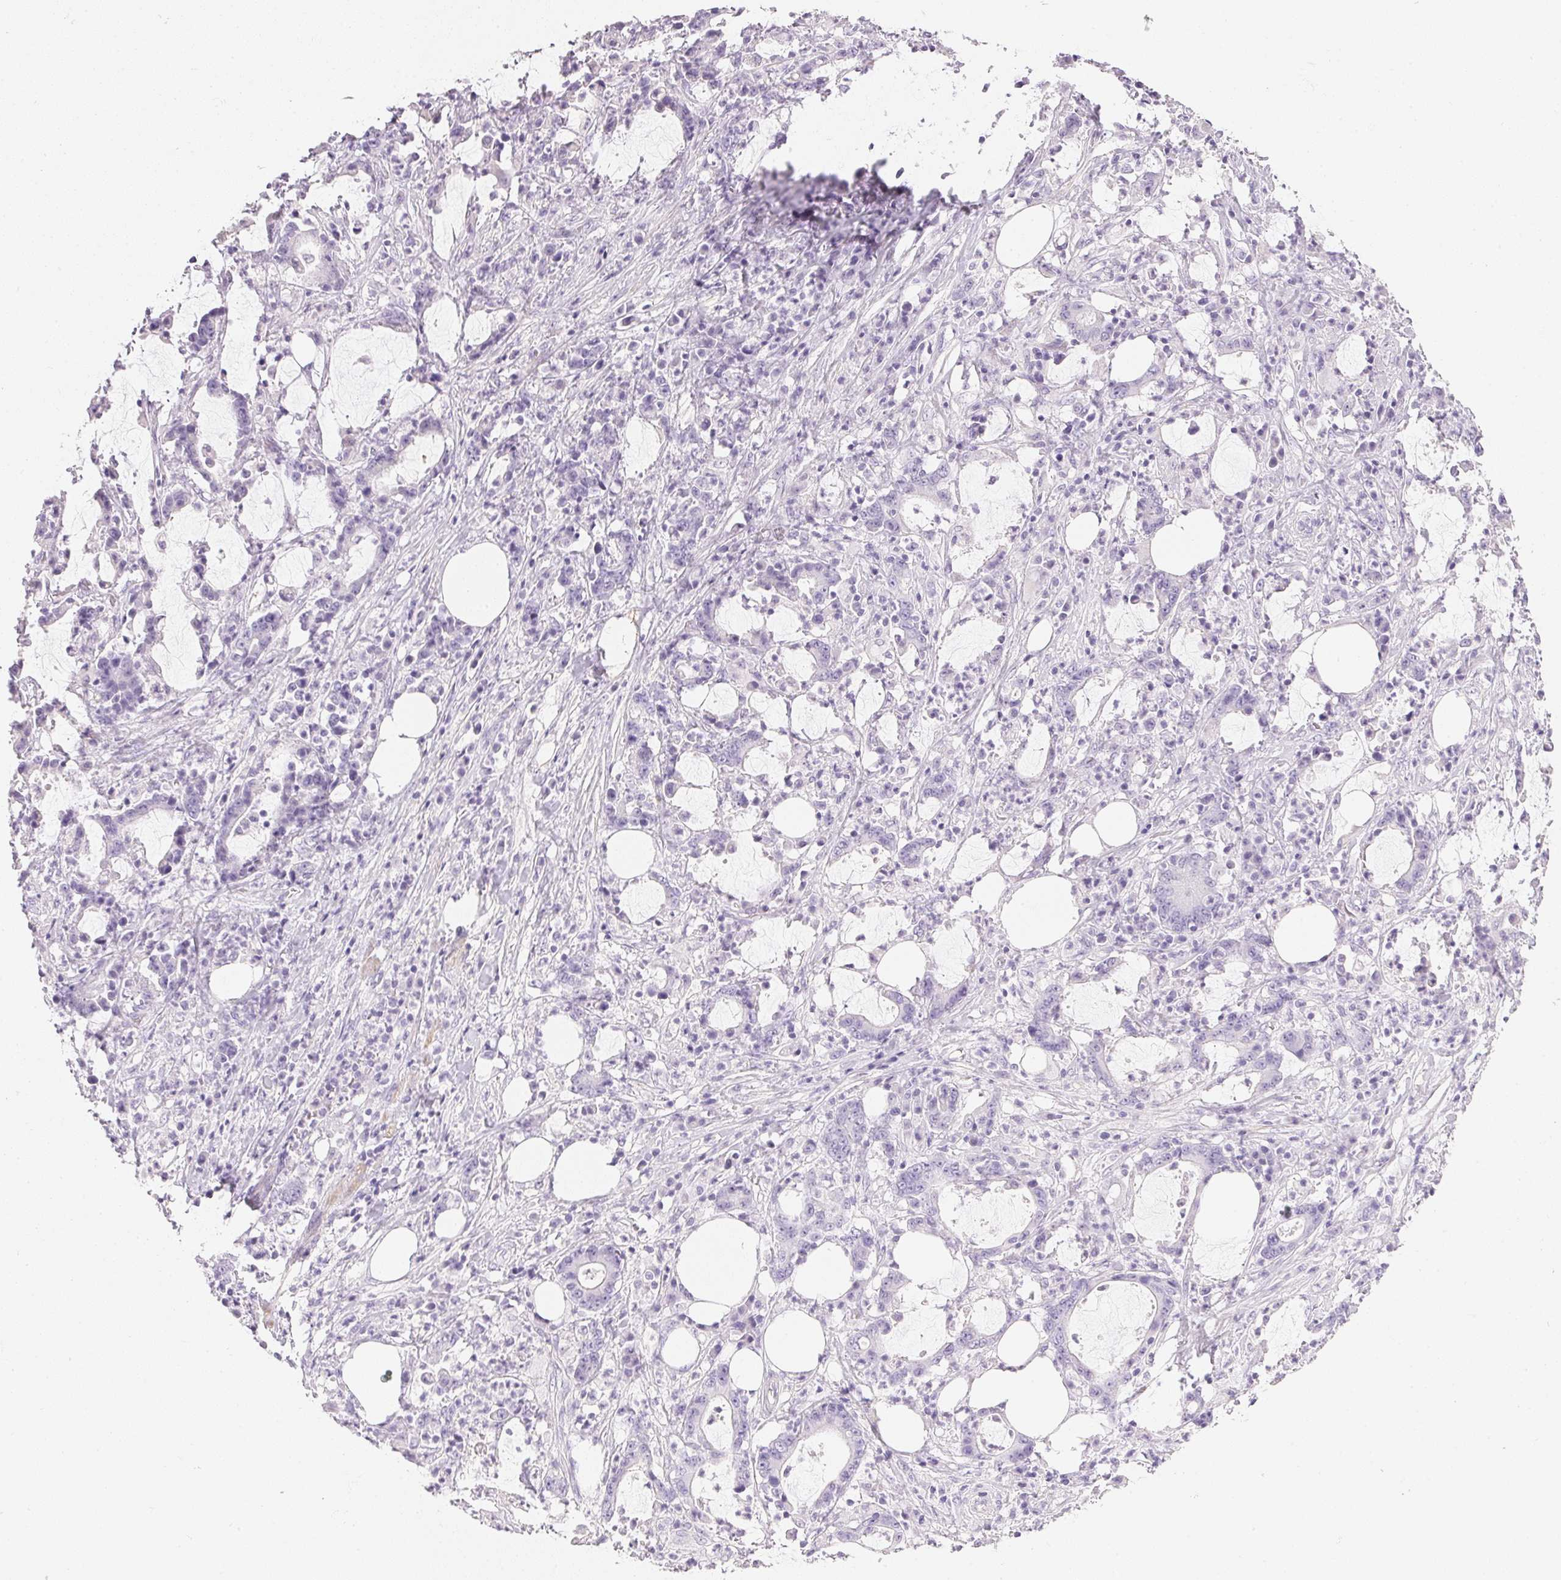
{"staining": {"intensity": "negative", "quantity": "none", "location": "none"}, "tissue": "stomach cancer", "cell_type": "Tumor cells", "image_type": "cancer", "snomed": [{"axis": "morphology", "description": "Adenocarcinoma, NOS"}, {"axis": "topography", "description": "Stomach, upper"}], "caption": "Protein analysis of stomach cancer (adenocarcinoma) demonstrates no significant positivity in tumor cells.", "gene": "KCNE2", "patient": {"sex": "male", "age": 68}}